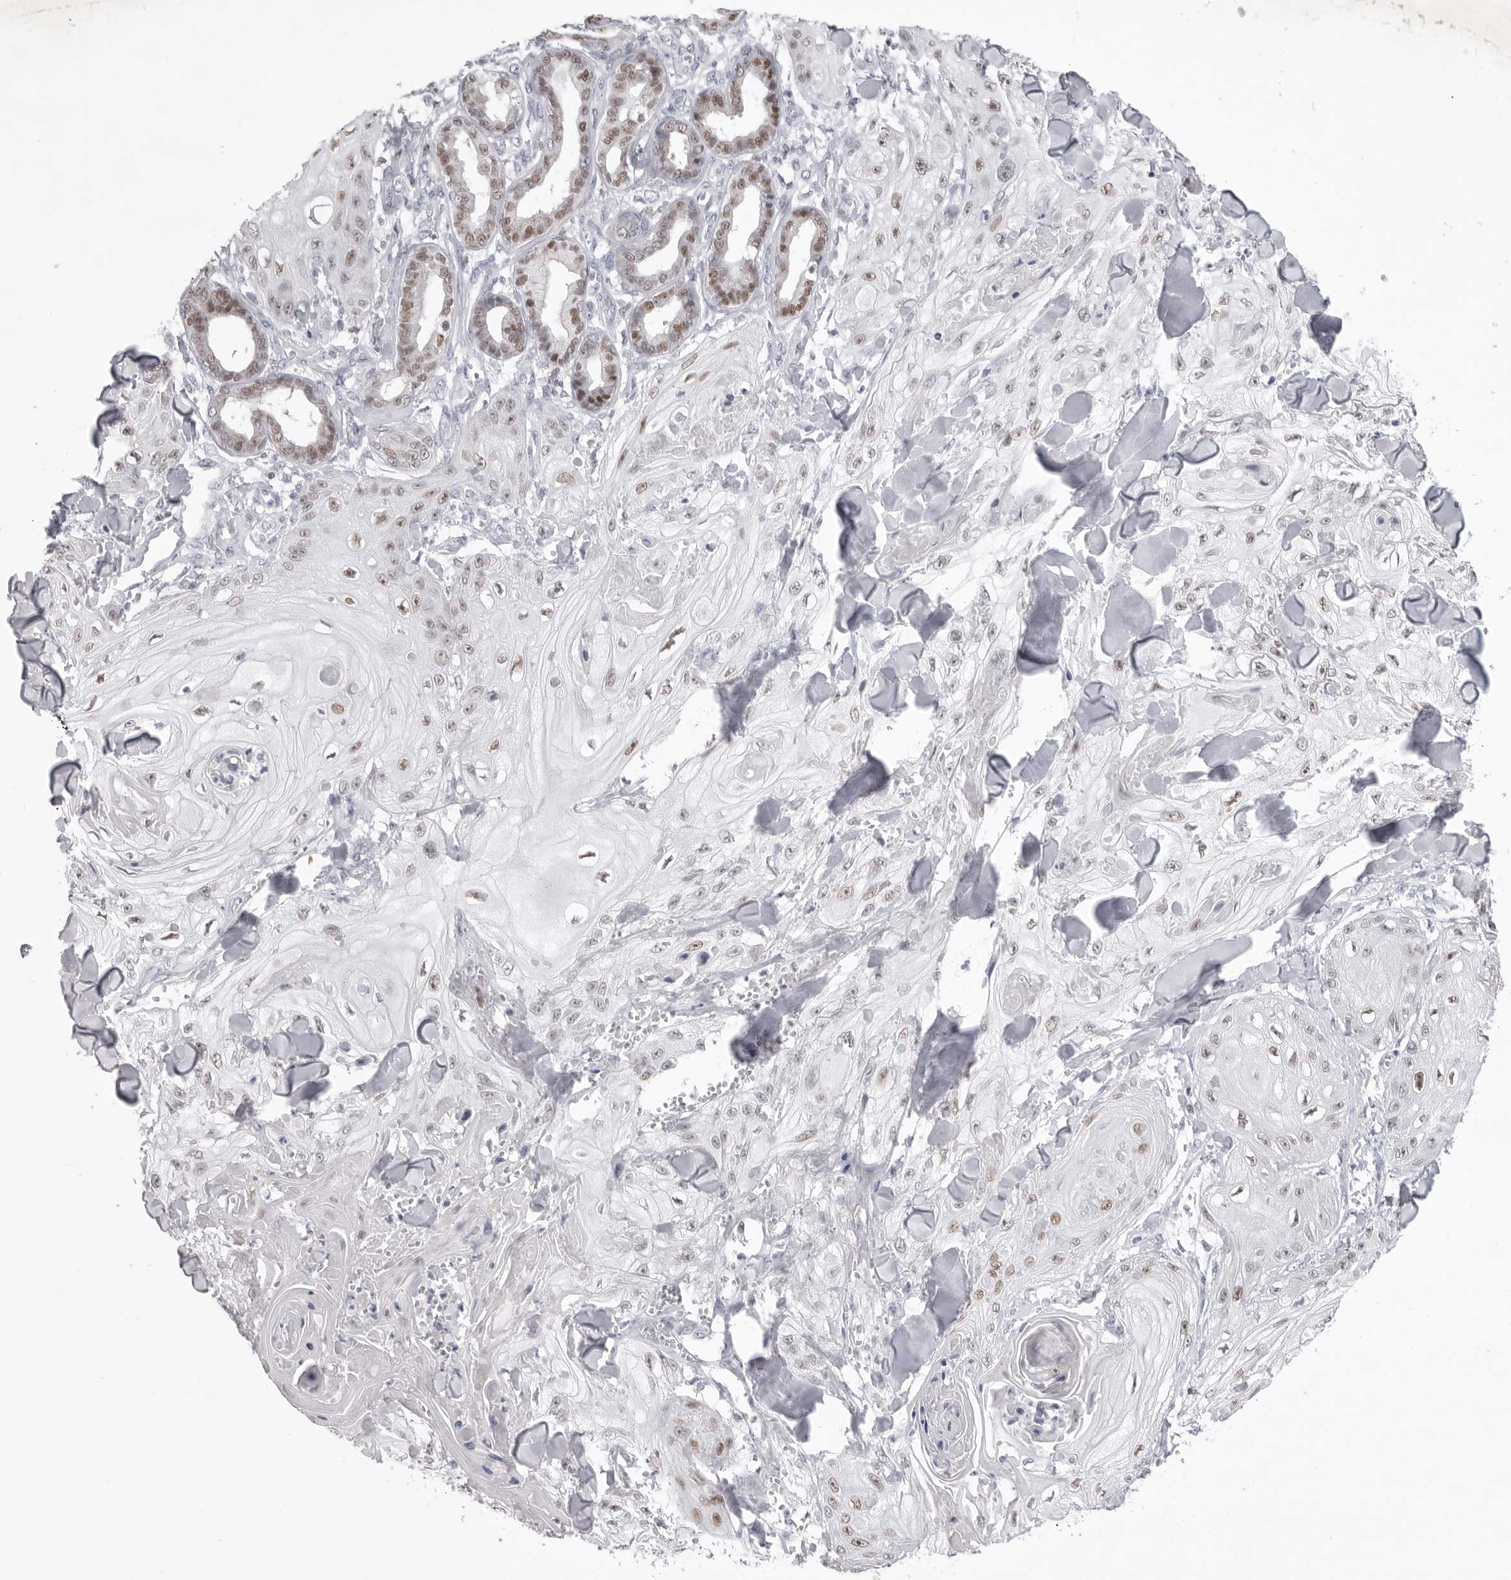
{"staining": {"intensity": "moderate", "quantity": ">75%", "location": "nuclear"}, "tissue": "skin cancer", "cell_type": "Tumor cells", "image_type": "cancer", "snomed": [{"axis": "morphology", "description": "Squamous cell carcinoma, NOS"}, {"axis": "topography", "description": "Skin"}], "caption": "Immunohistochemistry (IHC) (DAB (3,3'-diaminobenzidine)) staining of human skin cancer exhibits moderate nuclear protein positivity in approximately >75% of tumor cells.", "gene": "ZBTB7B", "patient": {"sex": "male", "age": 74}}